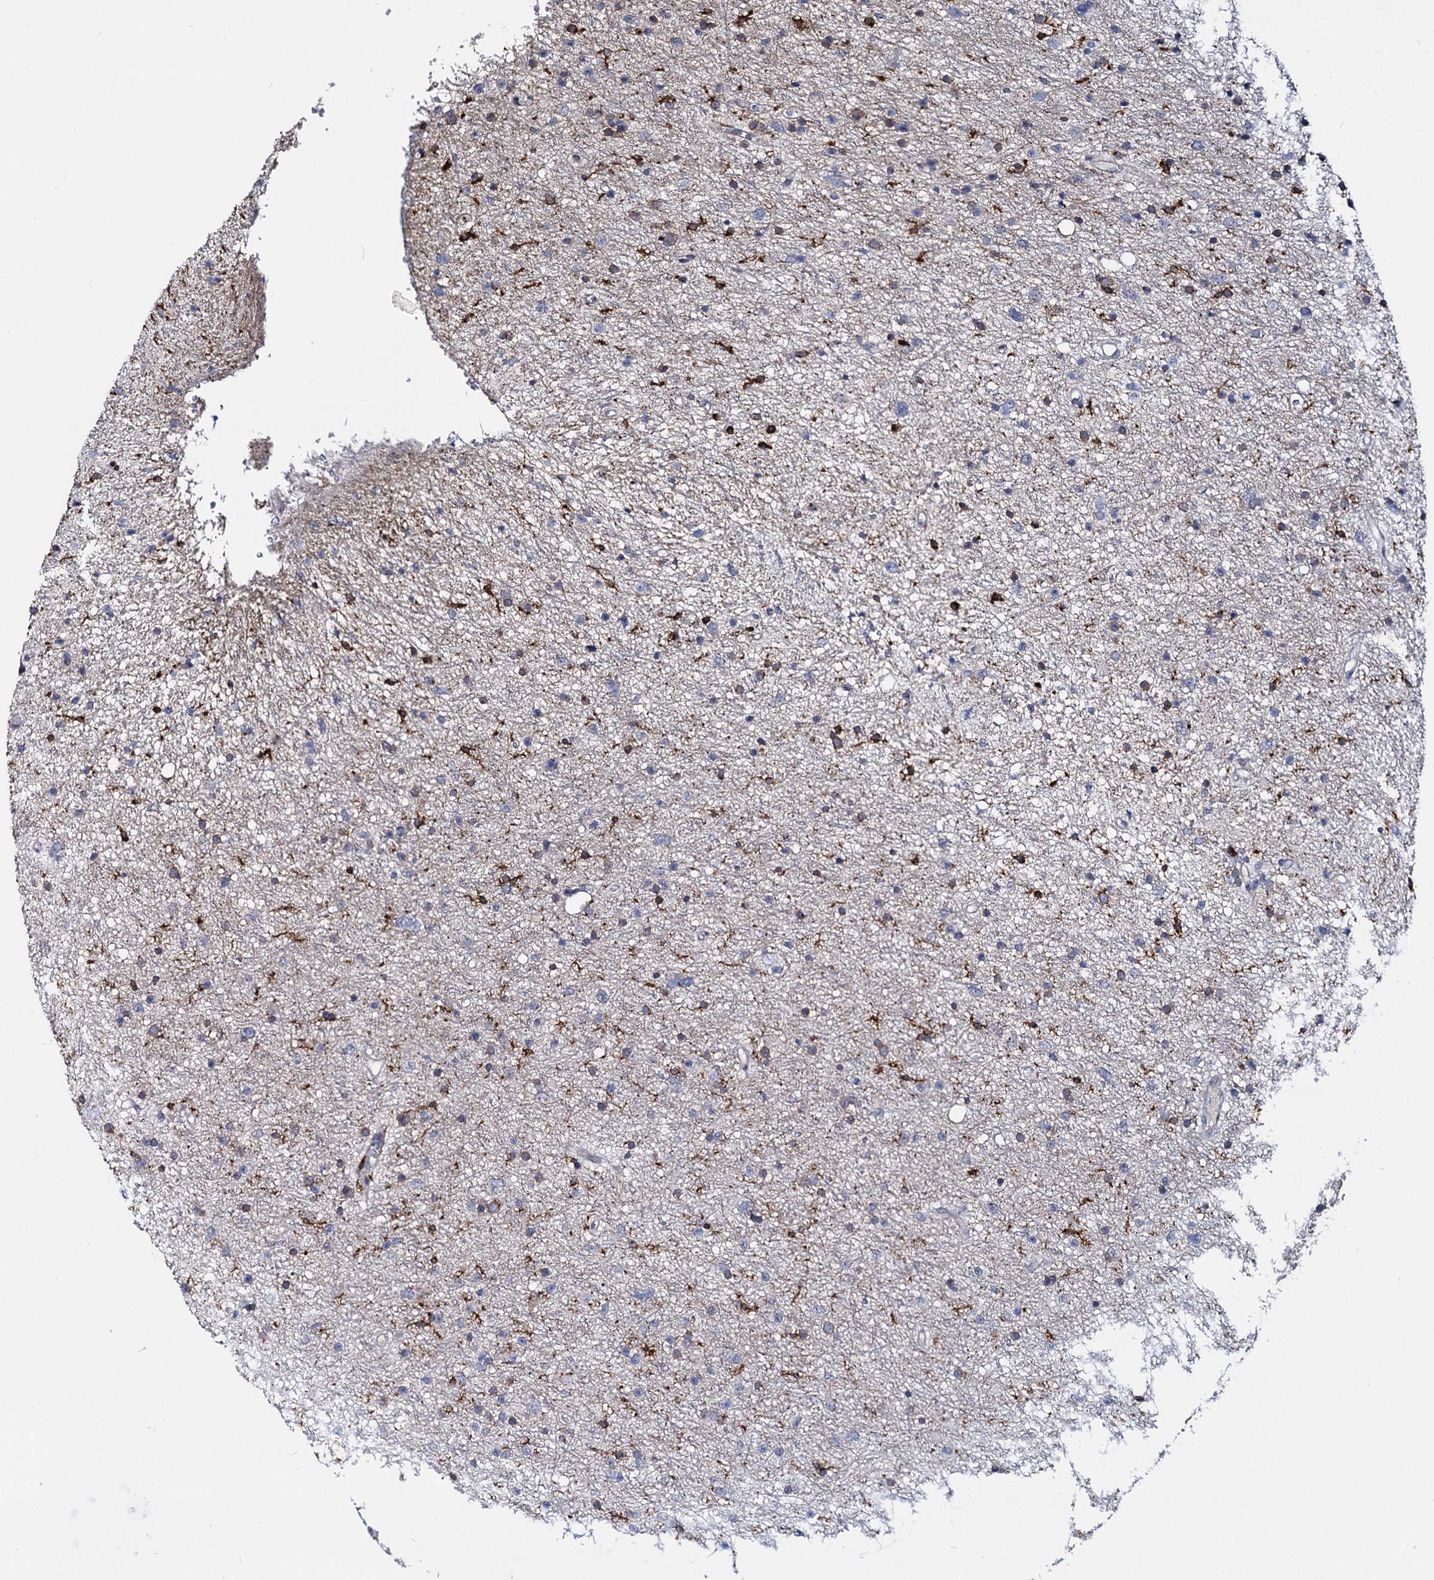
{"staining": {"intensity": "negative", "quantity": "none", "location": "none"}, "tissue": "glioma", "cell_type": "Tumor cells", "image_type": "cancer", "snomed": [{"axis": "morphology", "description": "Glioma, malignant, Low grade"}, {"axis": "topography", "description": "Cerebral cortex"}], "caption": "The immunohistochemistry micrograph has no significant positivity in tumor cells of malignant low-grade glioma tissue. The staining is performed using DAB (3,3'-diaminobenzidine) brown chromogen with nuclei counter-stained in using hematoxylin.", "gene": "RHOG", "patient": {"sex": "female", "age": 39}}